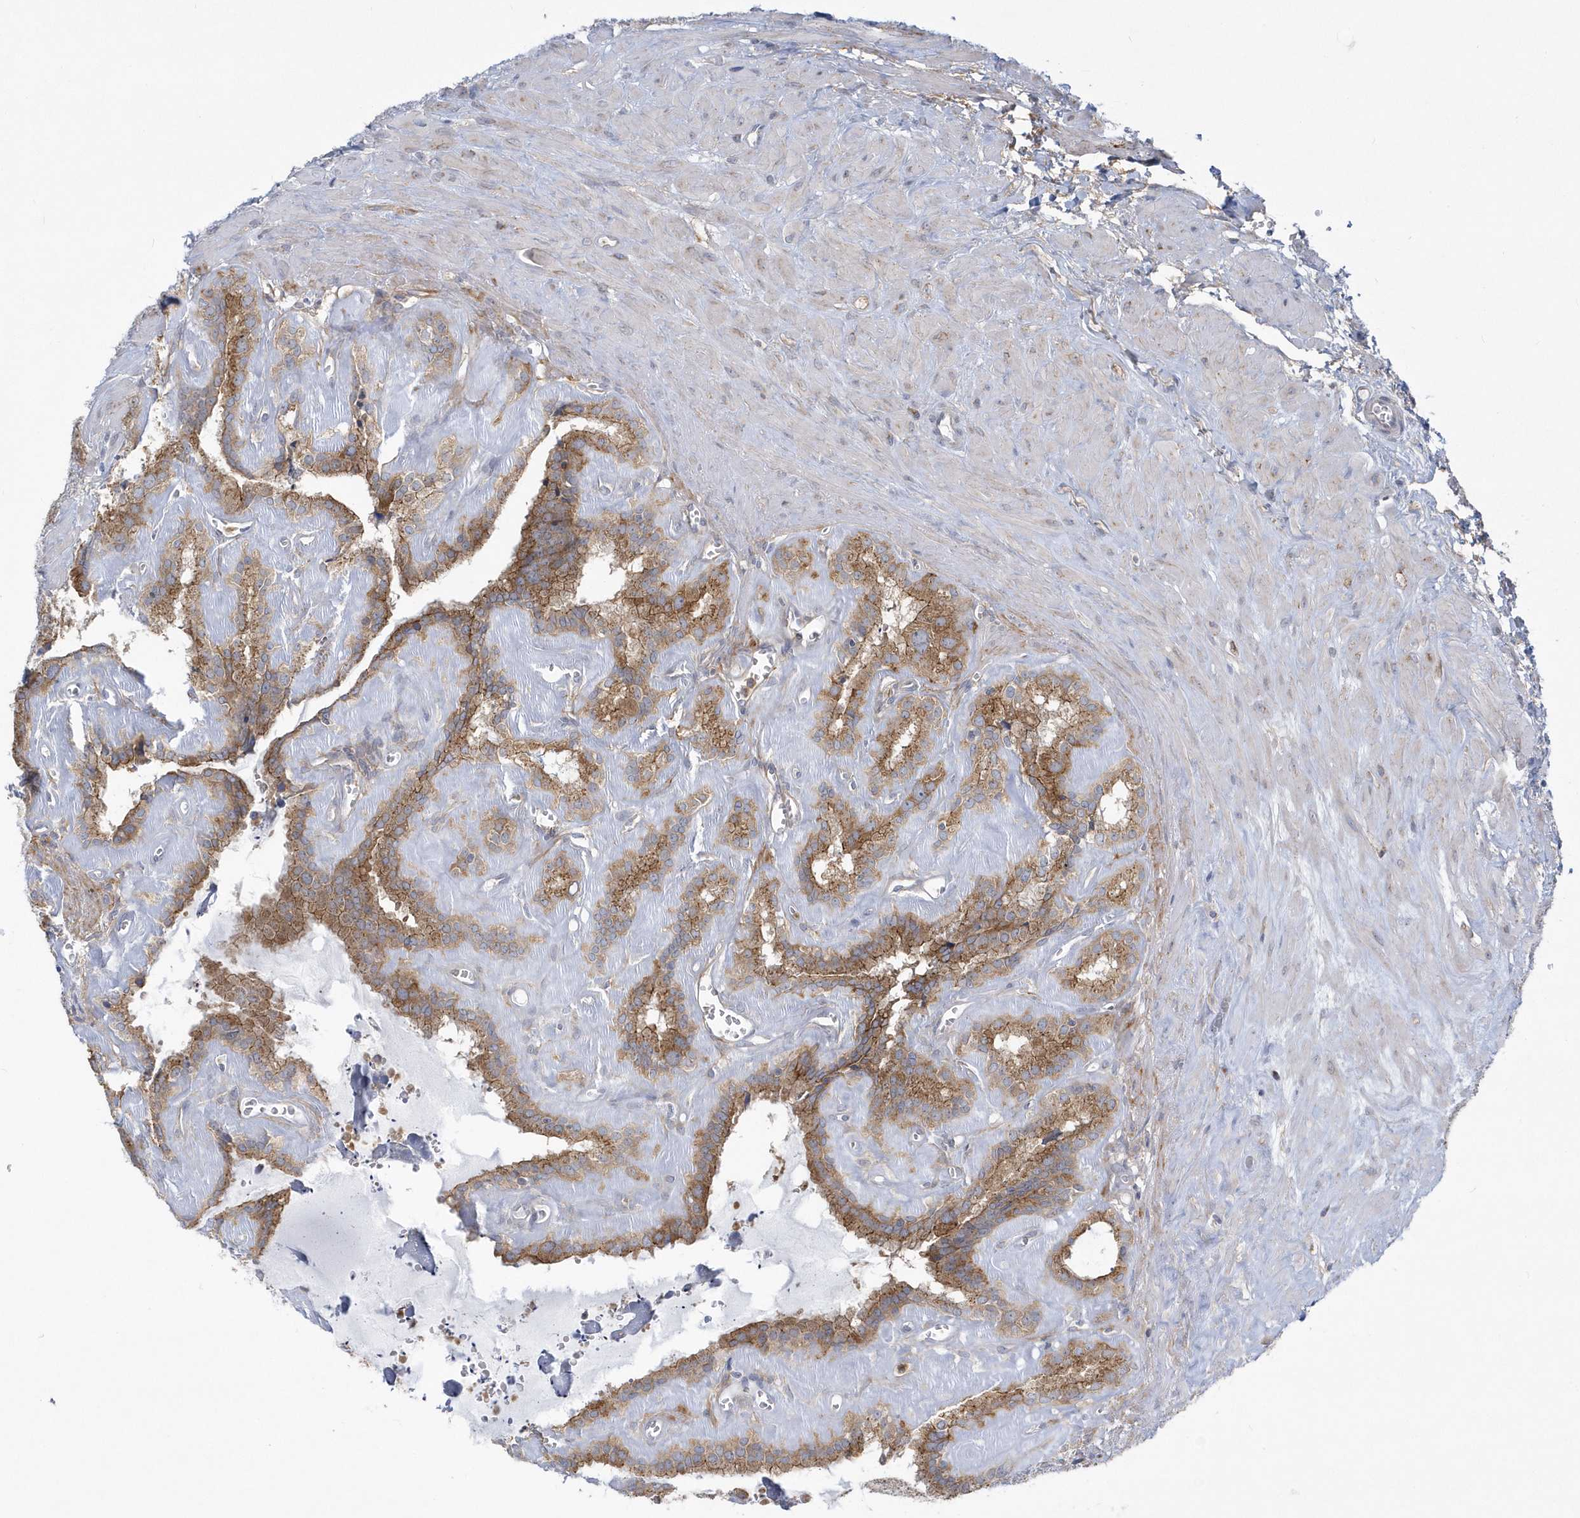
{"staining": {"intensity": "moderate", "quantity": ">75%", "location": "cytoplasmic/membranous"}, "tissue": "seminal vesicle", "cell_type": "Glandular cells", "image_type": "normal", "snomed": [{"axis": "morphology", "description": "Normal tissue, NOS"}, {"axis": "topography", "description": "Prostate"}, {"axis": "topography", "description": "Seminal veicle"}], "caption": "An image showing moderate cytoplasmic/membranous positivity in approximately >75% of glandular cells in normal seminal vesicle, as visualized by brown immunohistochemical staining.", "gene": "DNAJC18", "patient": {"sex": "male", "age": 59}}